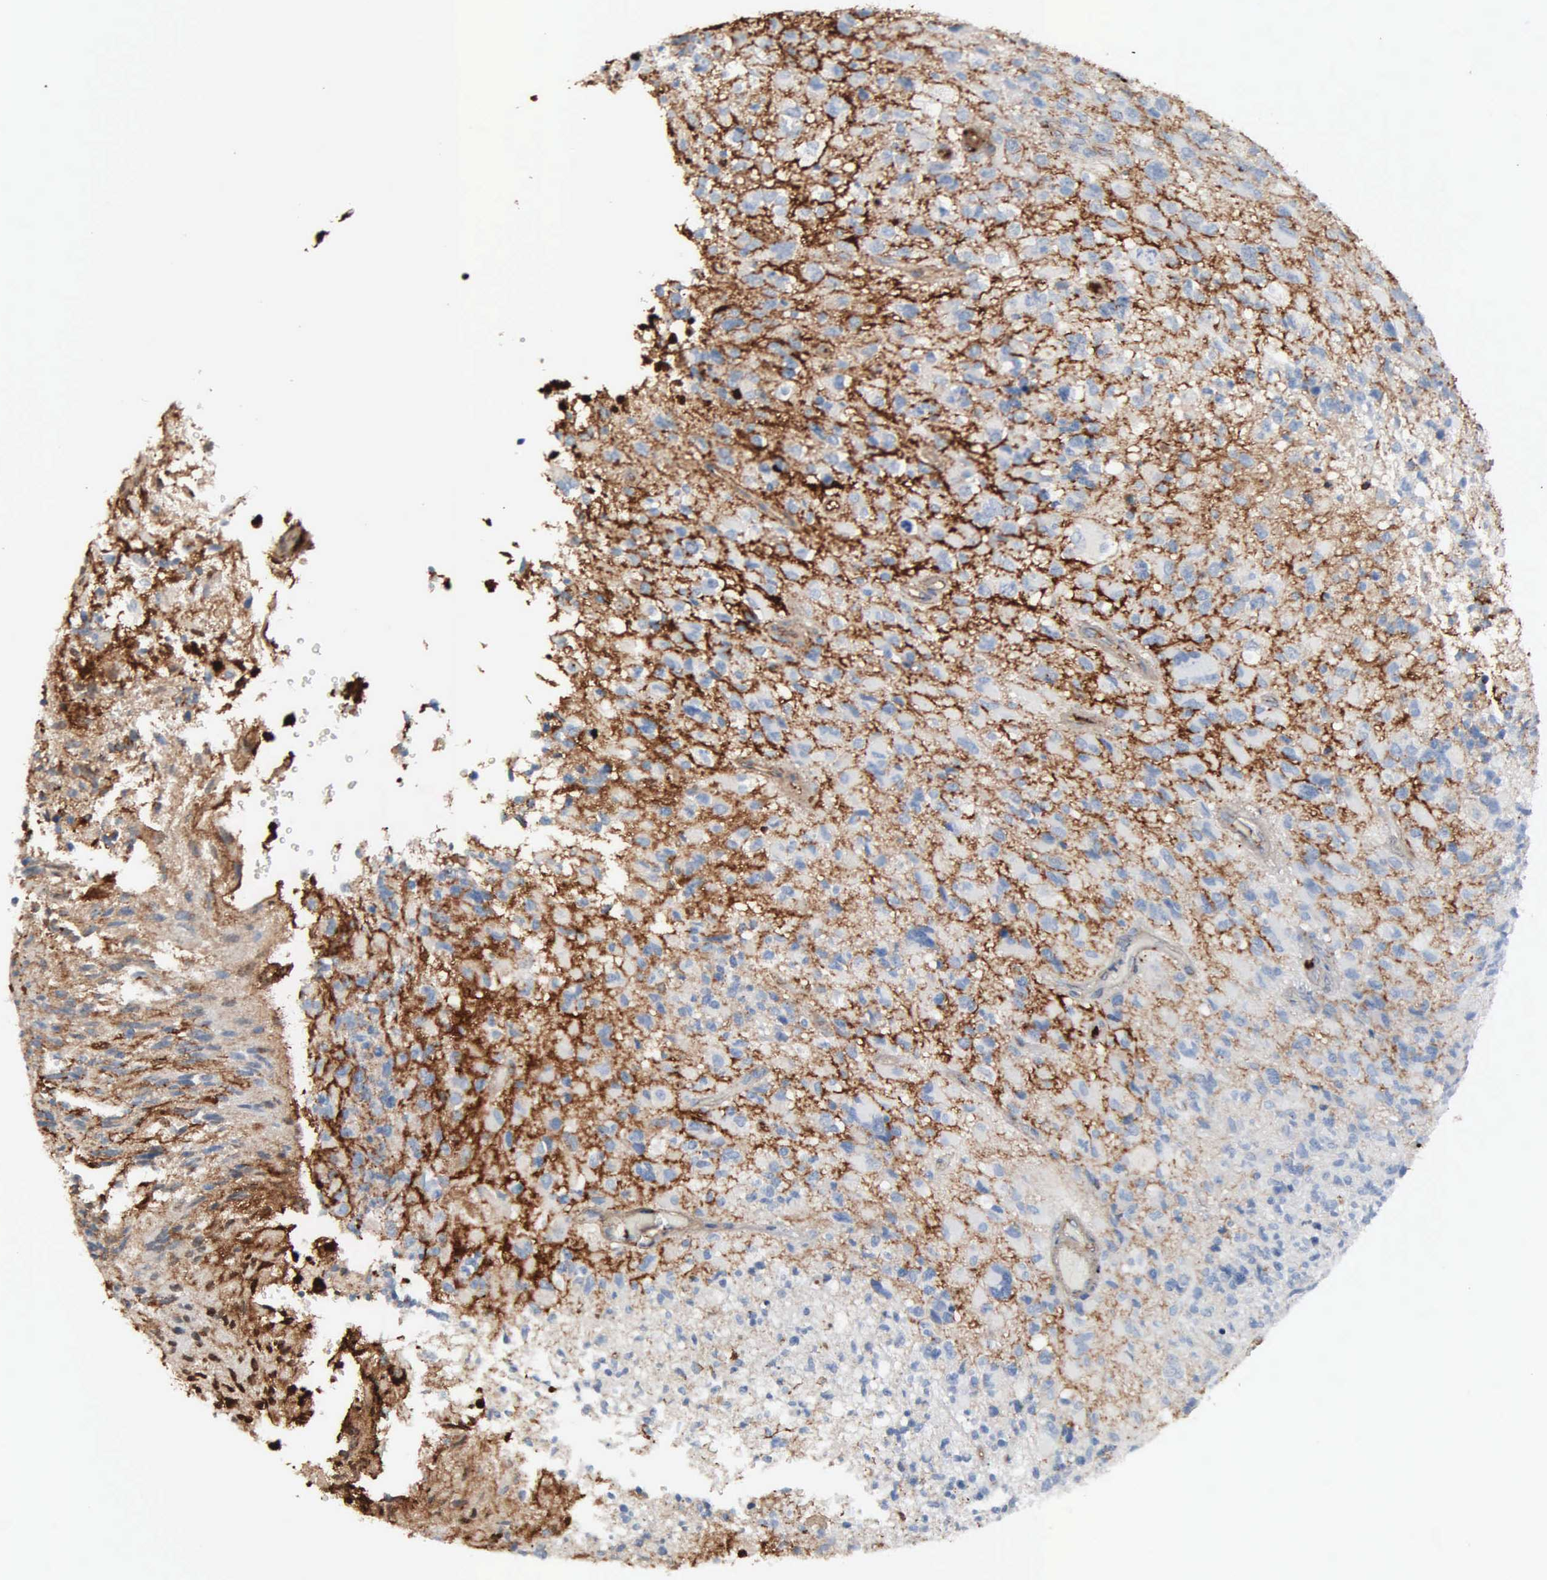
{"staining": {"intensity": "negative", "quantity": "none", "location": "none"}, "tissue": "glioma", "cell_type": "Tumor cells", "image_type": "cancer", "snomed": [{"axis": "morphology", "description": "Glioma, malignant, High grade"}, {"axis": "topography", "description": "Brain"}], "caption": "The photomicrograph reveals no significant positivity in tumor cells of malignant glioma (high-grade).", "gene": "FN1", "patient": {"sex": "male", "age": 69}}